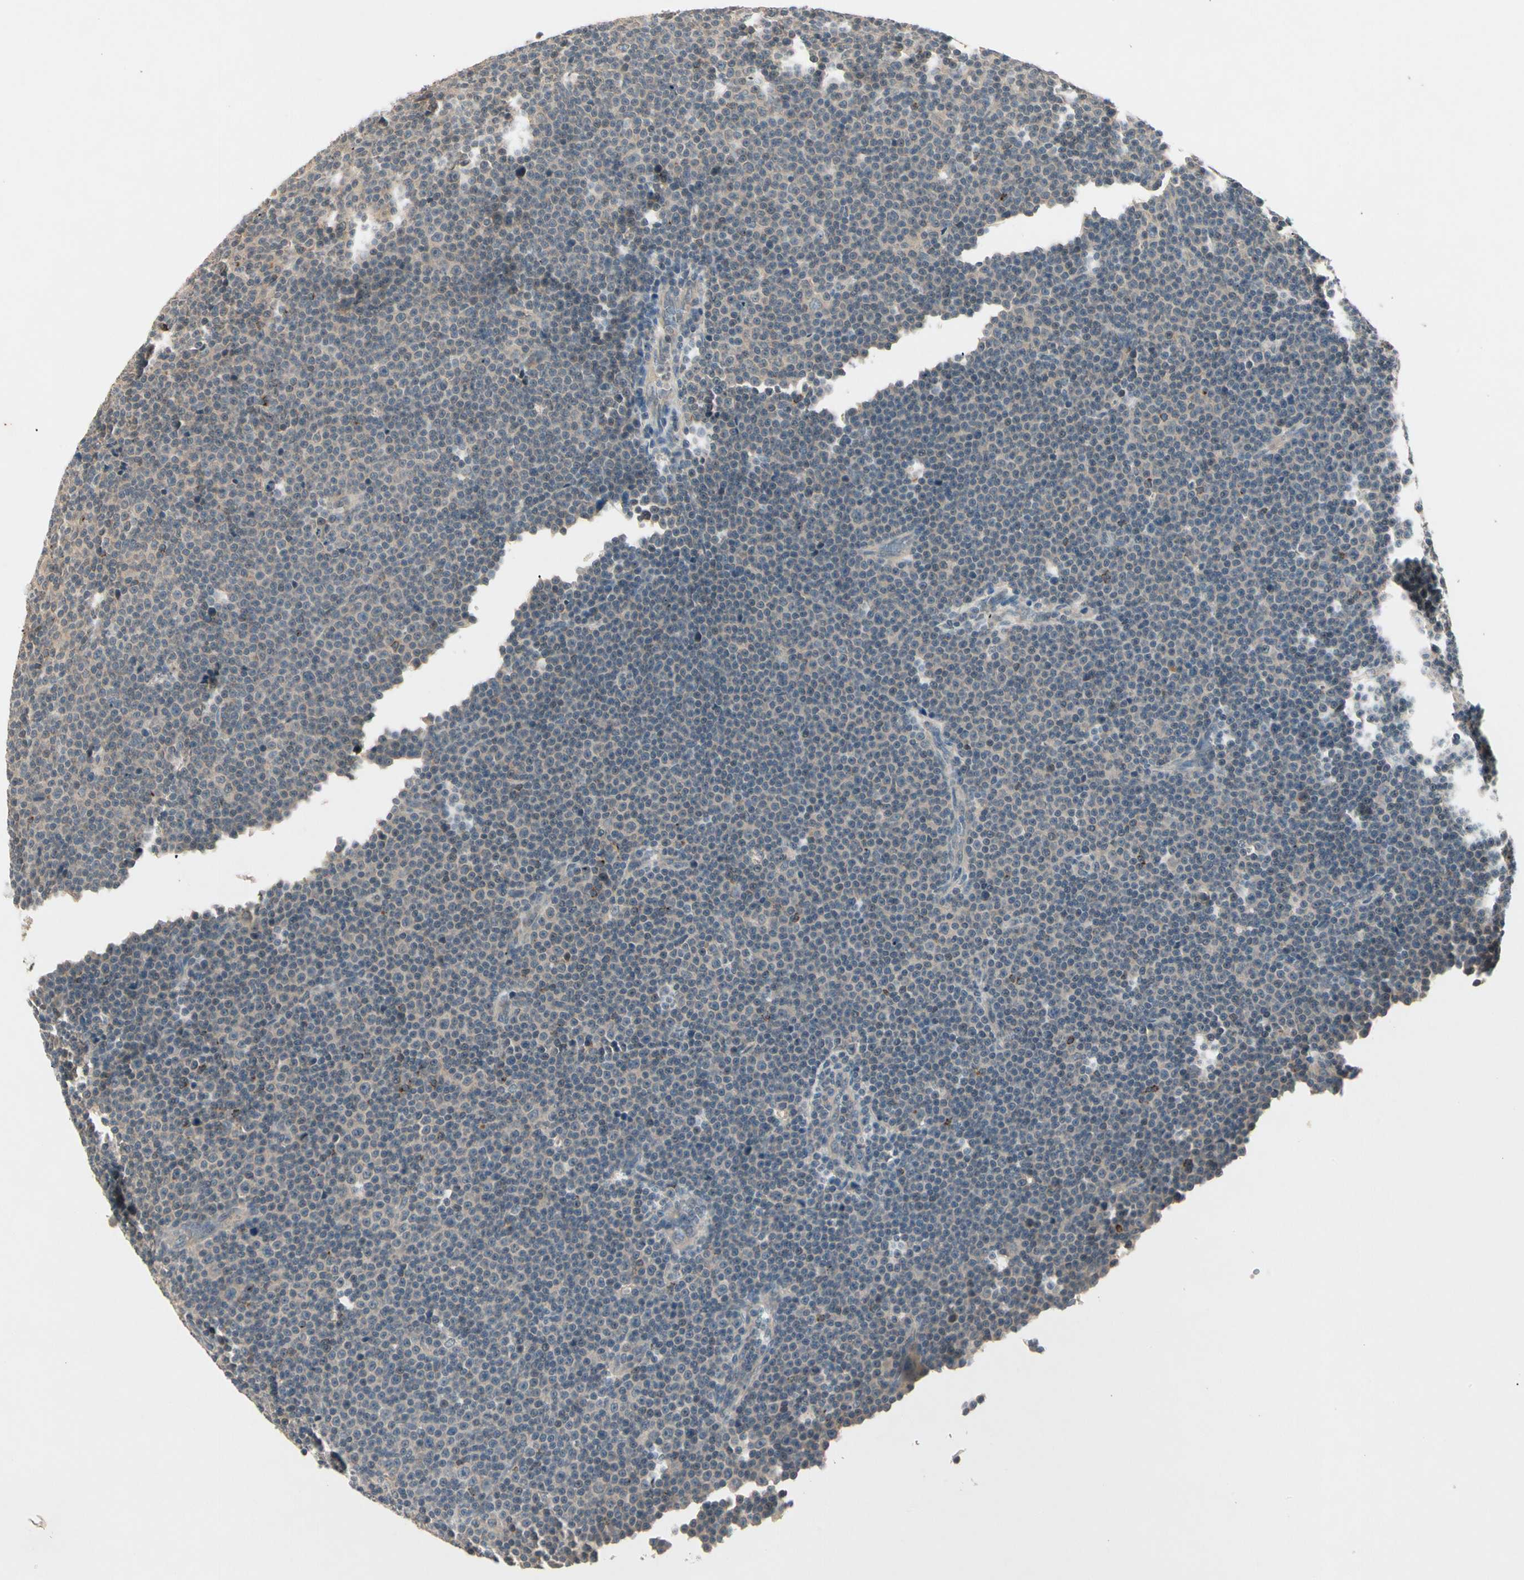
{"staining": {"intensity": "negative", "quantity": "none", "location": "none"}, "tissue": "lymphoma", "cell_type": "Tumor cells", "image_type": "cancer", "snomed": [{"axis": "morphology", "description": "Malignant lymphoma, non-Hodgkin's type, Low grade"}, {"axis": "topography", "description": "Lymph node"}], "caption": "The micrograph reveals no significant positivity in tumor cells of lymphoma. (Stains: DAB (3,3'-diaminobenzidine) IHC with hematoxylin counter stain, Microscopy: brightfield microscopy at high magnification).", "gene": "CCL4", "patient": {"sex": "female", "age": 67}}